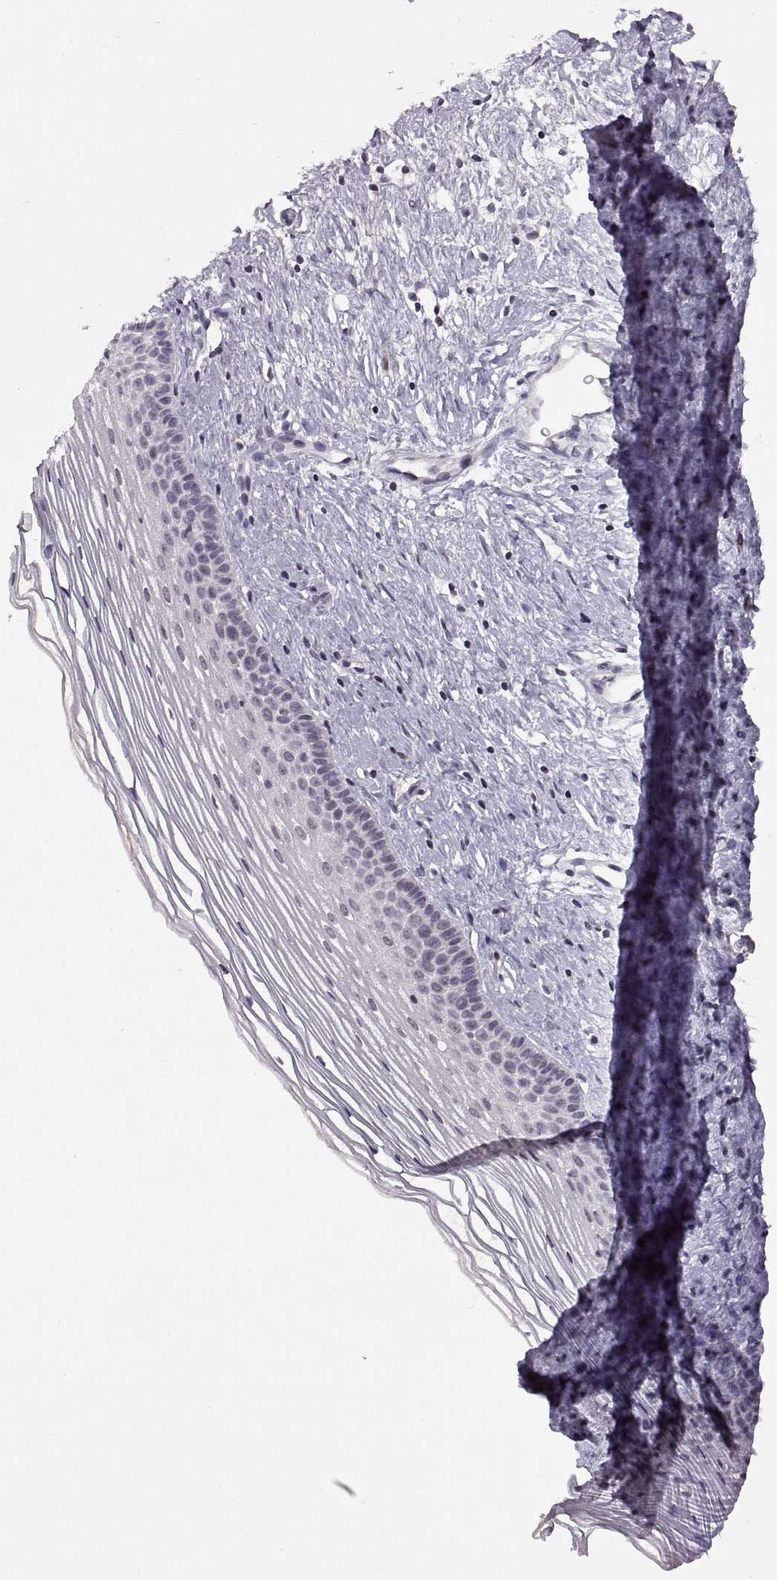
{"staining": {"intensity": "negative", "quantity": "none", "location": "none"}, "tissue": "cervix", "cell_type": "Glandular cells", "image_type": "normal", "snomed": [{"axis": "morphology", "description": "Normal tissue, NOS"}, {"axis": "topography", "description": "Cervix"}], "caption": "A high-resolution histopathology image shows immunohistochemistry staining of benign cervix, which displays no significant expression in glandular cells. The staining was performed using DAB (3,3'-diaminobenzidine) to visualize the protein expression in brown, while the nuclei were stained in blue with hematoxylin (Magnification: 20x).", "gene": "NEK2", "patient": {"sex": "female", "age": 39}}